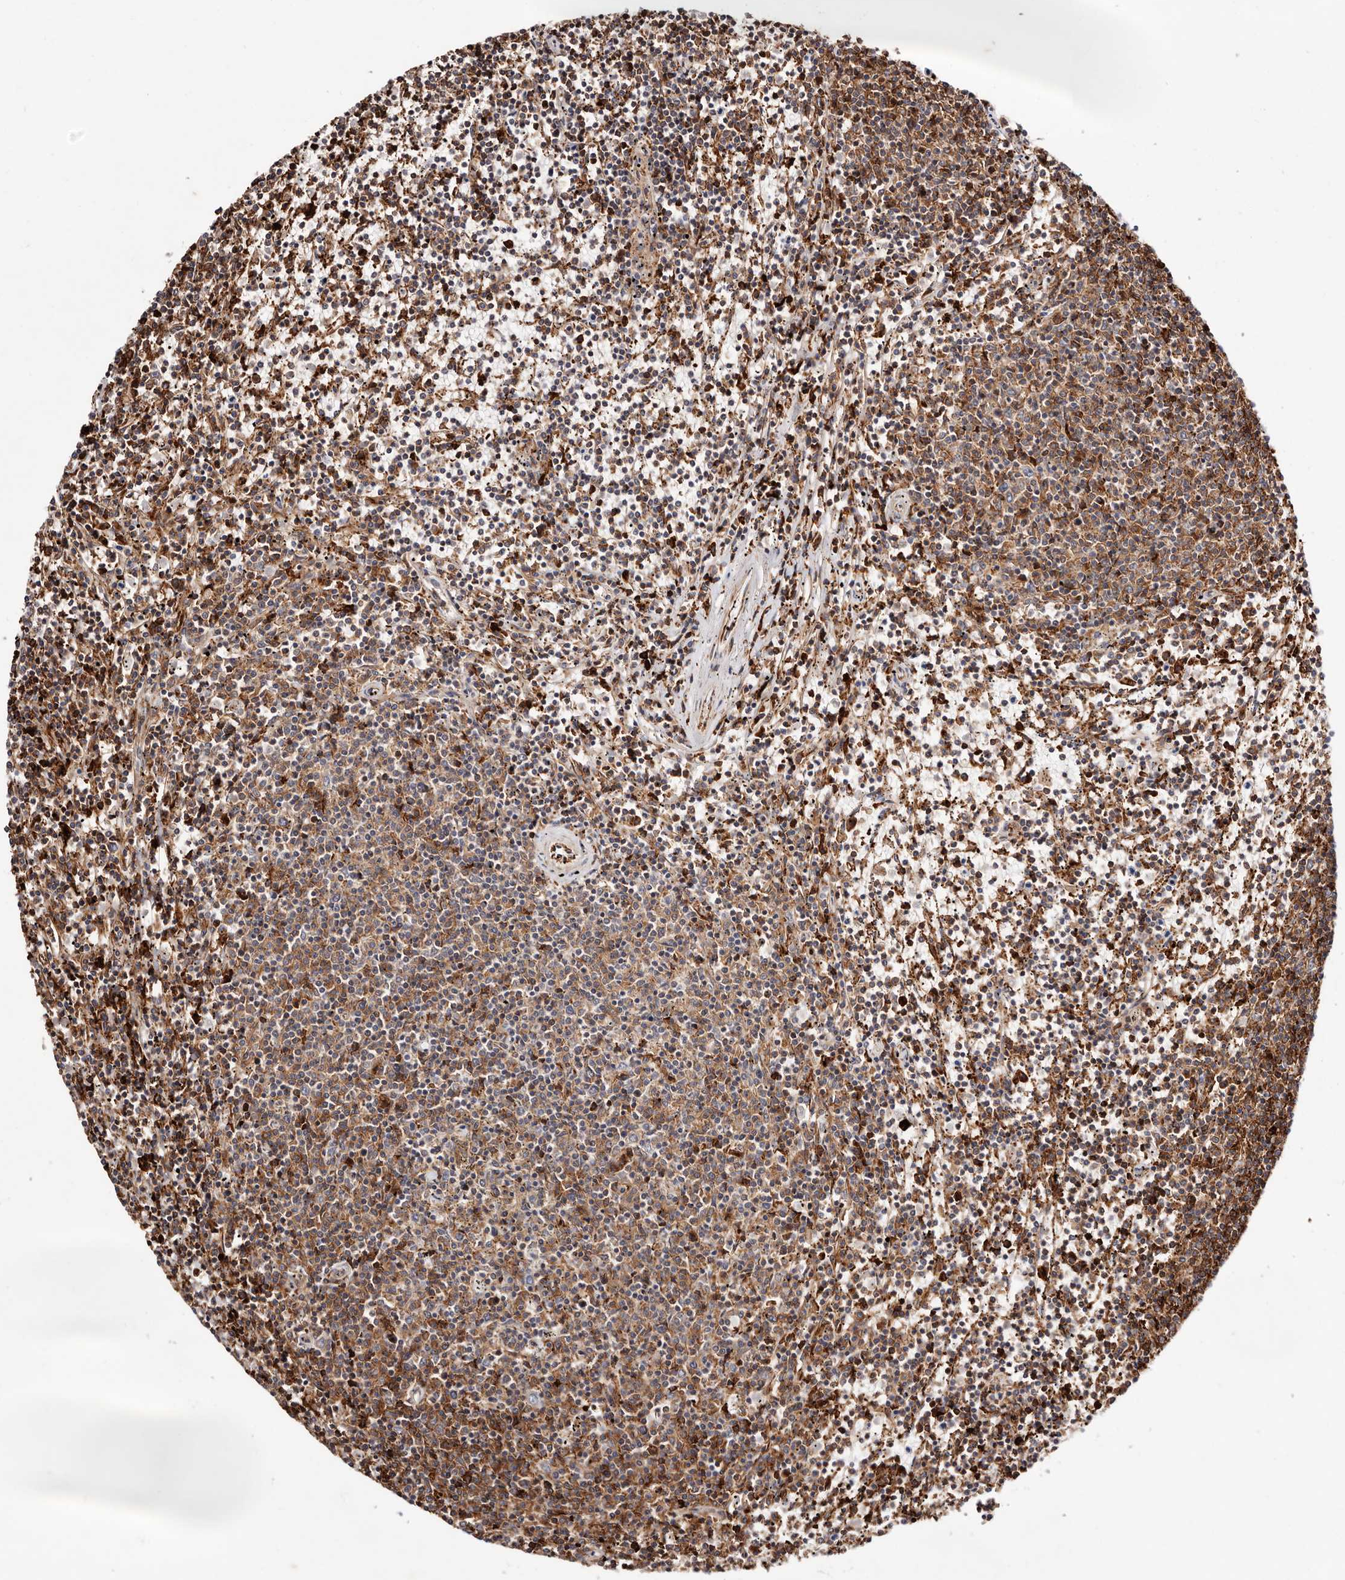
{"staining": {"intensity": "moderate", "quantity": "25%-75%", "location": "cytoplasmic/membranous"}, "tissue": "lymphoma", "cell_type": "Tumor cells", "image_type": "cancer", "snomed": [{"axis": "morphology", "description": "Malignant lymphoma, non-Hodgkin's type, Low grade"}, {"axis": "topography", "description": "Spleen"}], "caption": "Malignant lymphoma, non-Hodgkin's type (low-grade) tissue exhibits moderate cytoplasmic/membranous staining in about 25%-75% of tumor cells", "gene": "PTPN22", "patient": {"sex": "female", "age": 50}}